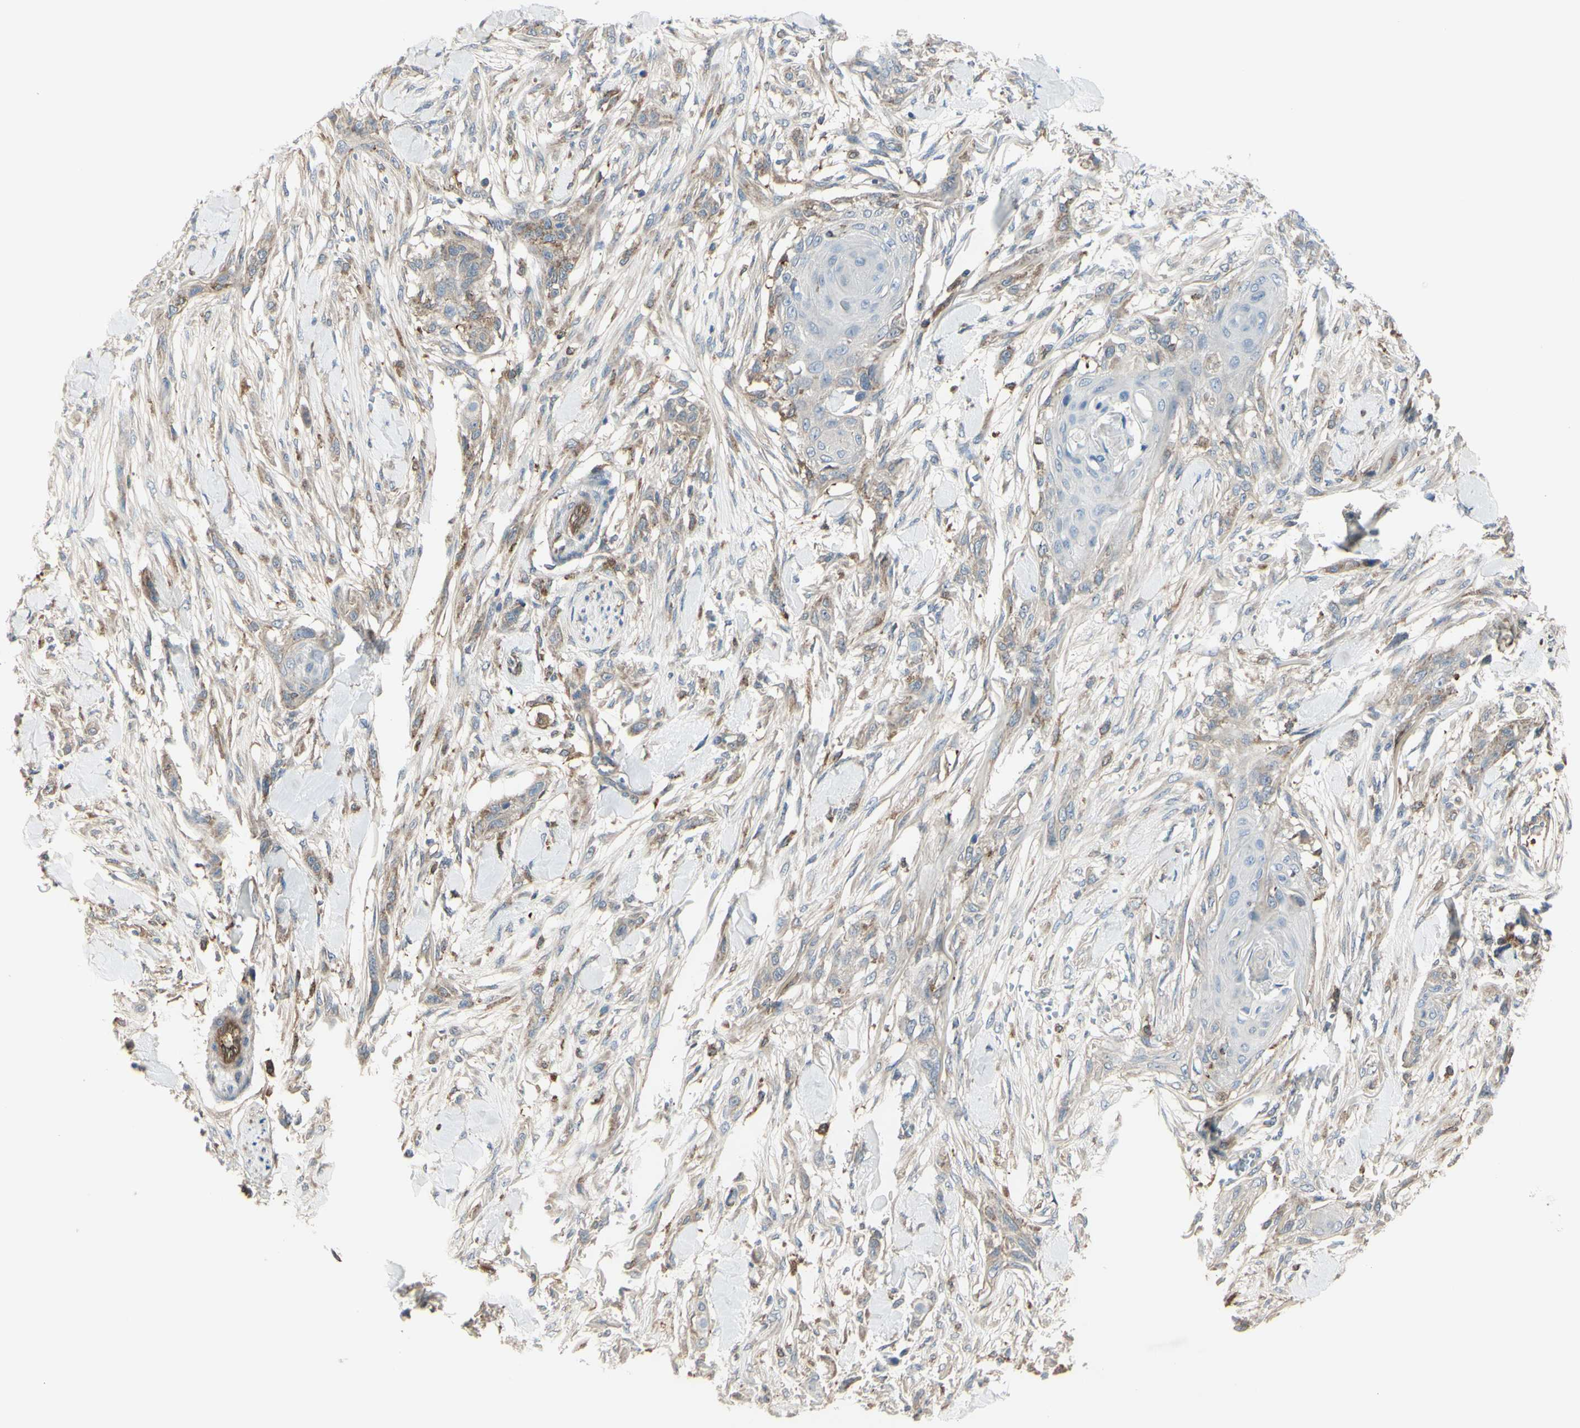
{"staining": {"intensity": "weak", "quantity": "<25%", "location": "cytoplasmic/membranous"}, "tissue": "skin cancer", "cell_type": "Tumor cells", "image_type": "cancer", "snomed": [{"axis": "morphology", "description": "Squamous cell carcinoma, NOS"}, {"axis": "topography", "description": "Skin"}], "caption": "Immunohistochemistry of human skin cancer displays no positivity in tumor cells.", "gene": "IGSF9B", "patient": {"sex": "female", "age": 59}}